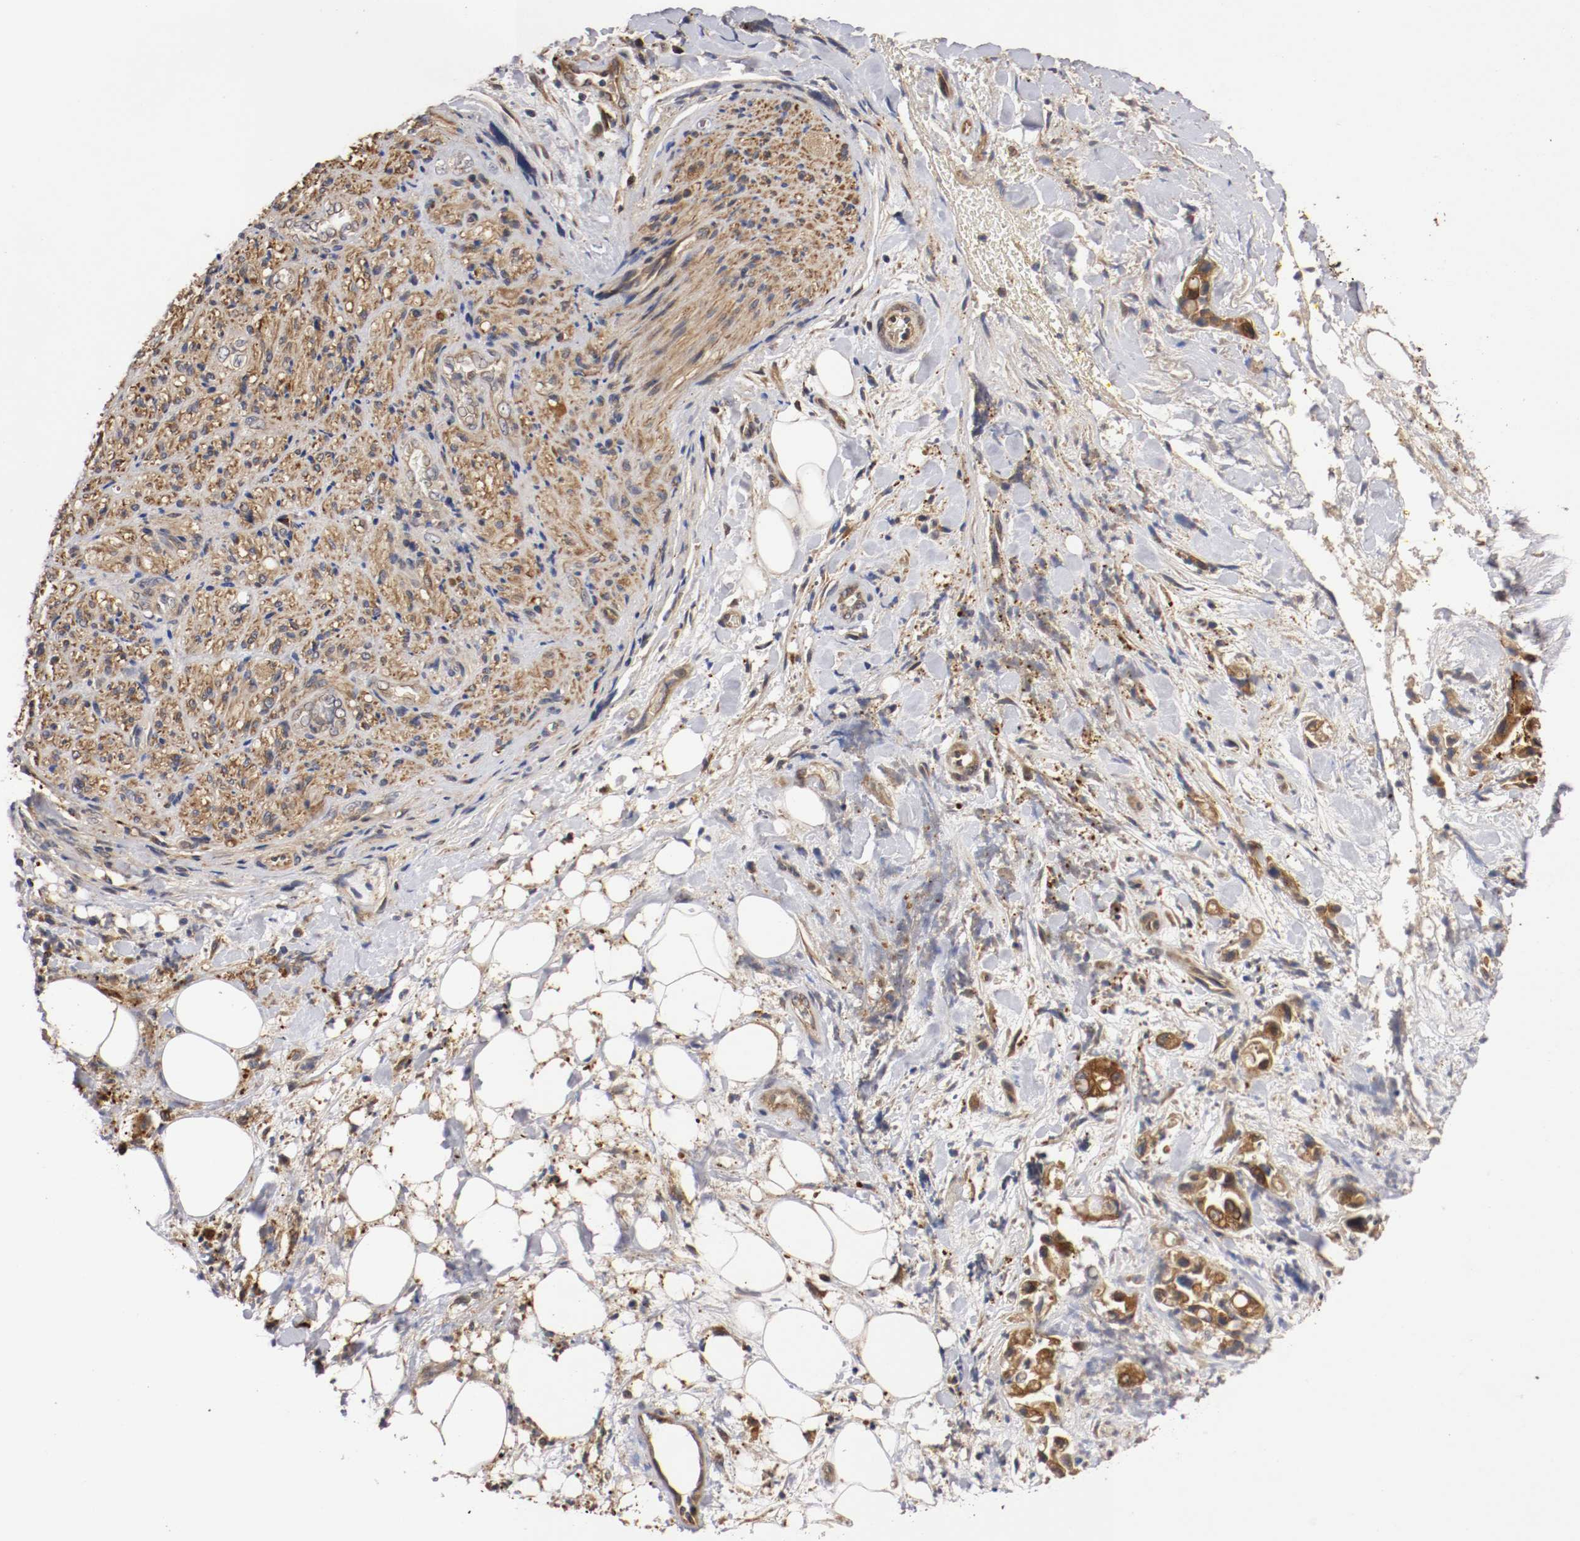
{"staining": {"intensity": "moderate", "quantity": ">75%", "location": "cytoplasmic/membranous"}, "tissue": "pancreatic cancer", "cell_type": "Tumor cells", "image_type": "cancer", "snomed": [{"axis": "morphology", "description": "Adenocarcinoma, NOS"}, {"axis": "topography", "description": "Pancreas"}], "caption": "Immunohistochemistry (IHC) of adenocarcinoma (pancreatic) shows medium levels of moderate cytoplasmic/membranous positivity in approximately >75% of tumor cells.", "gene": "VEZT", "patient": {"sex": "male", "age": 70}}